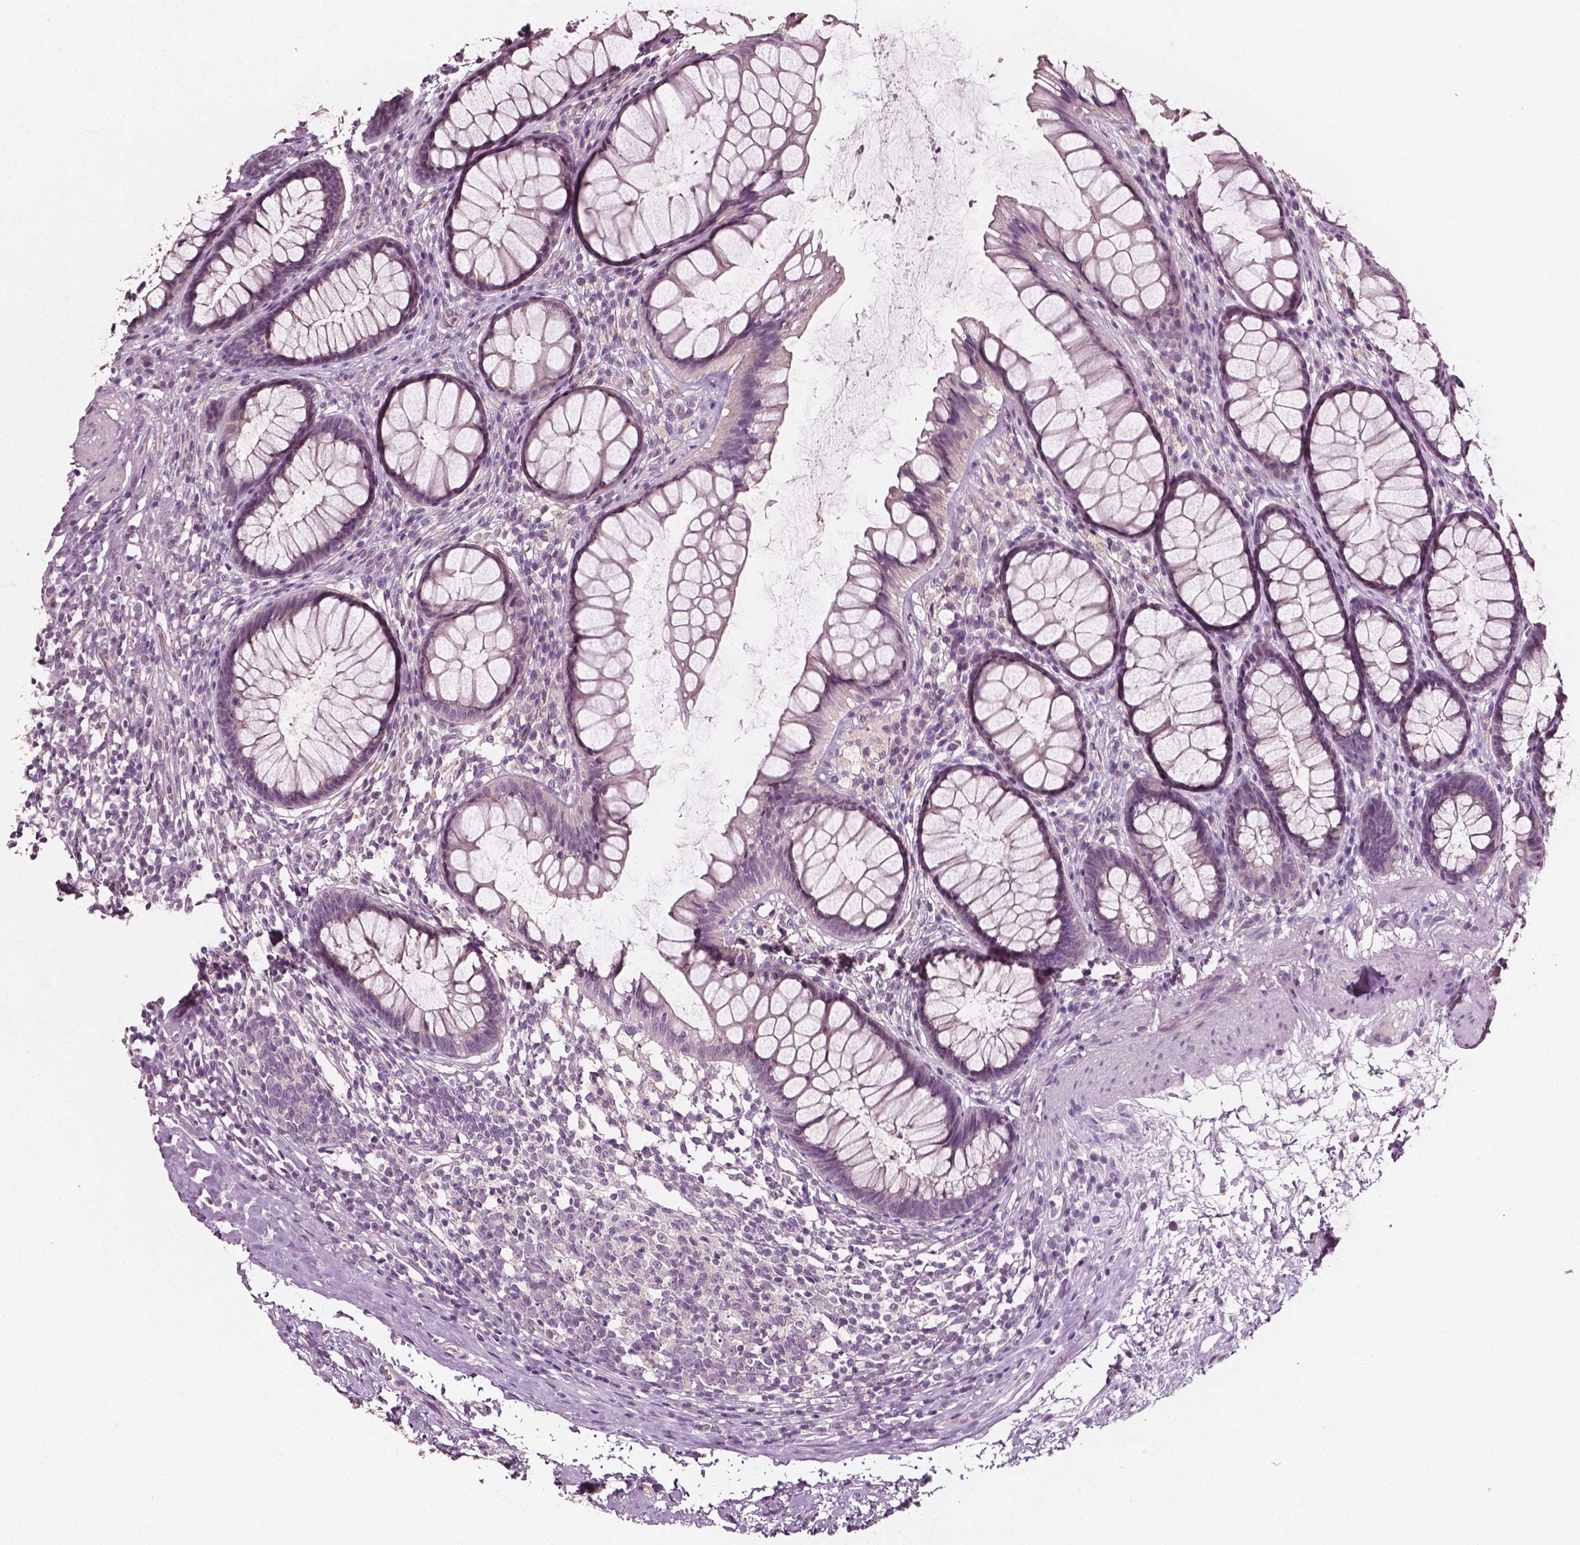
{"staining": {"intensity": "weak", "quantity": "<25%", "location": "cytoplasmic/membranous"}, "tissue": "rectum", "cell_type": "Glandular cells", "image_type": "normal", "snomed": [{"axis": "morphology", "description": "Normal tissue, NOS"}, {"axis": "topography", "description": "Rectum"}], "caption": "This is an immunohistochemistry image of normal human rectum. There is no staining in glandular cells.", "gene": "PLA2R1", "patient": {"sex": "male", "age": 72}}